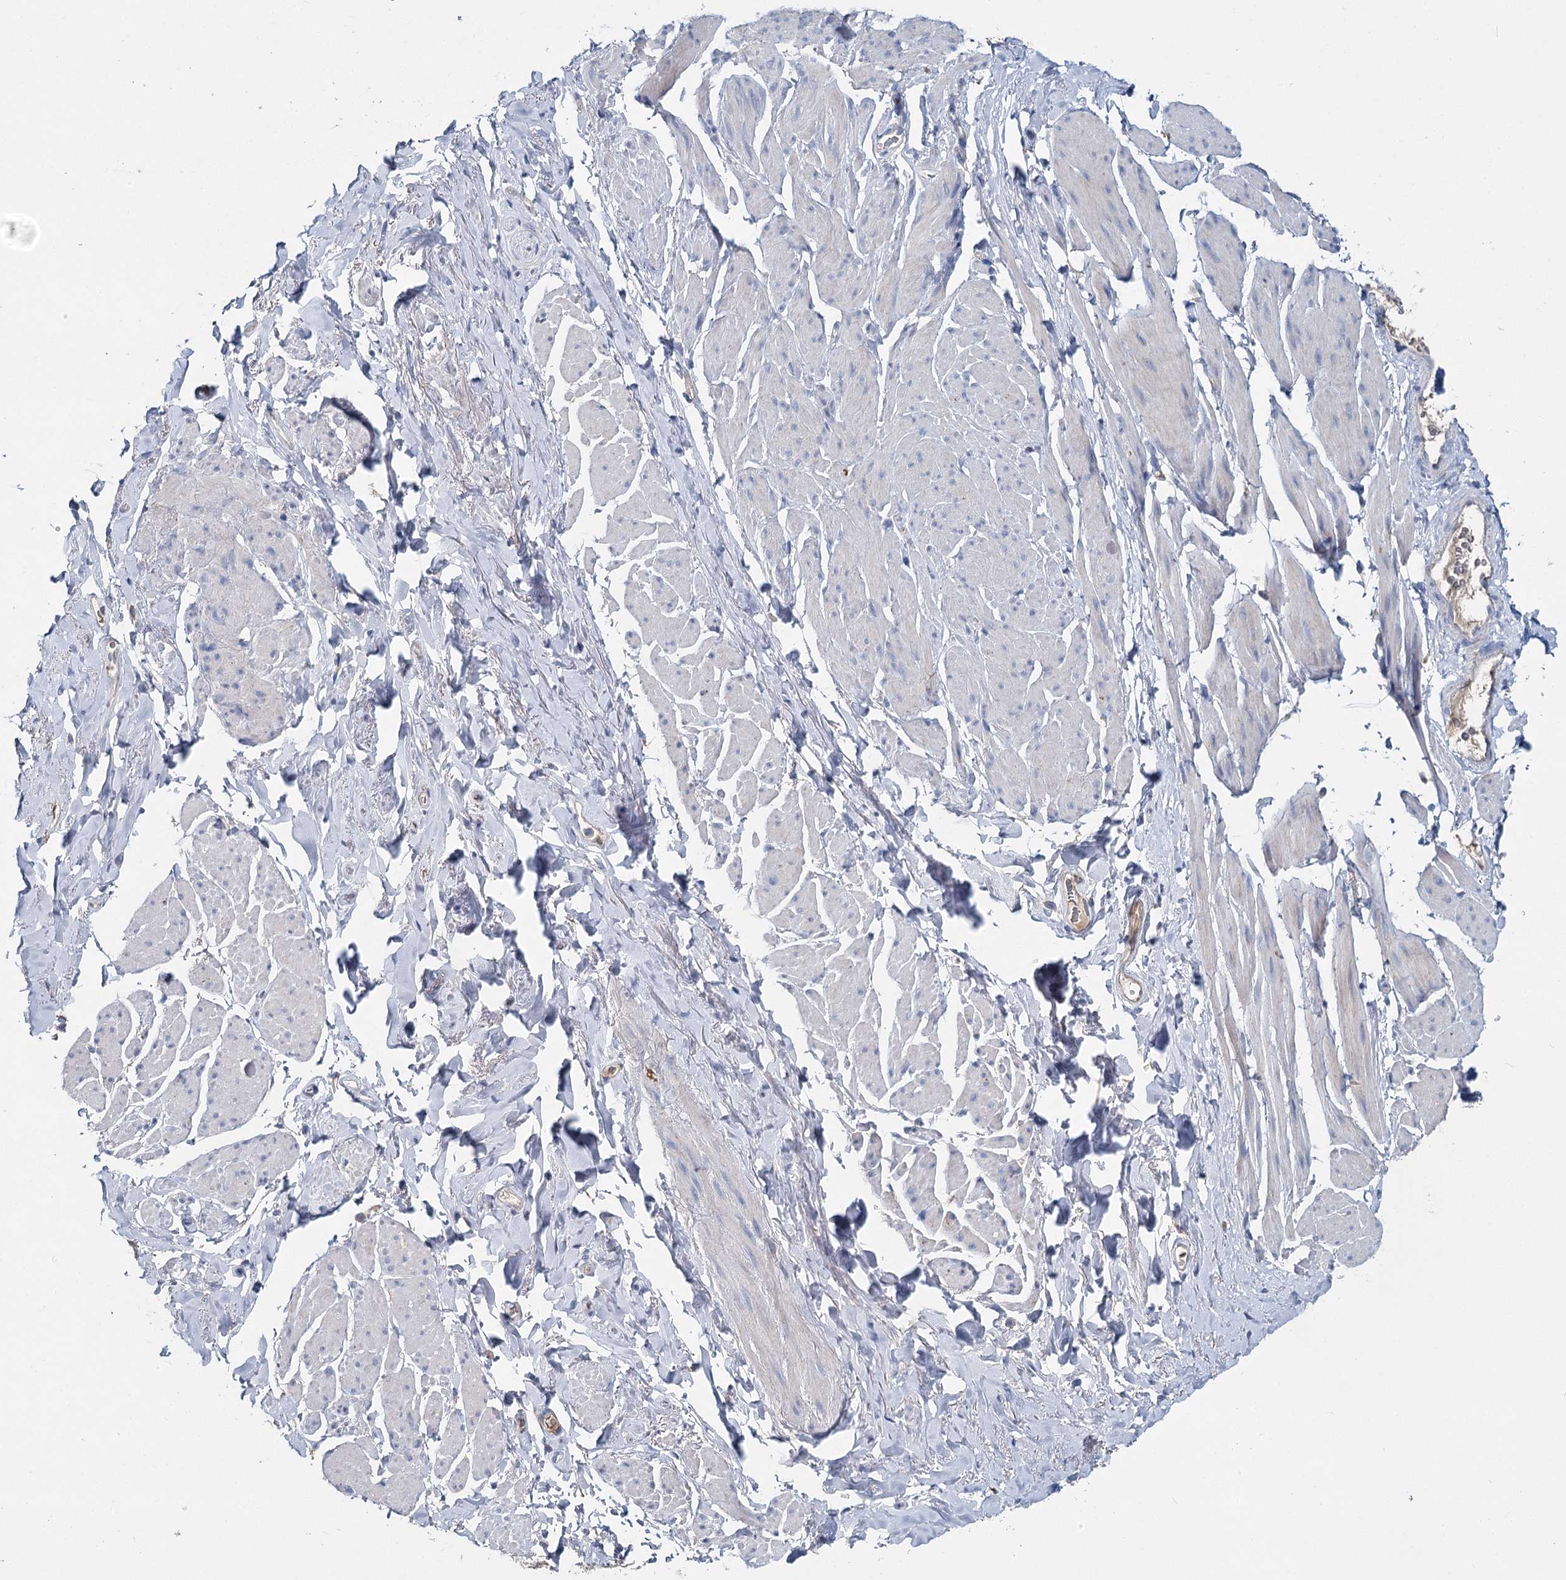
{"staining": {"intensity": "negative", "quantity": "none", "location": "none"}, "tissue": "smooth muscle", "cell_type": "Smooth muscle cells", "image_type": "normal", "snomed": [{"axis": "morphology", "description": "Normal tissue, NOS"}, {"axis": "topography", "description": "Smooth muscle"}, {"axis": "topography", "description": "Peripheral nerve tissue"}], "caption": "Smooth muscle was stained to show a protein in brown. There is no significant staining in smooth muscle cells. The staining is performed using DAB (3,3'-diaminobenzidine) brown chromogen with nuclei counter-stained in using hematoxylin.", "gene": "ANKRD16", "patient": {"sex": "male", "age": 69}}